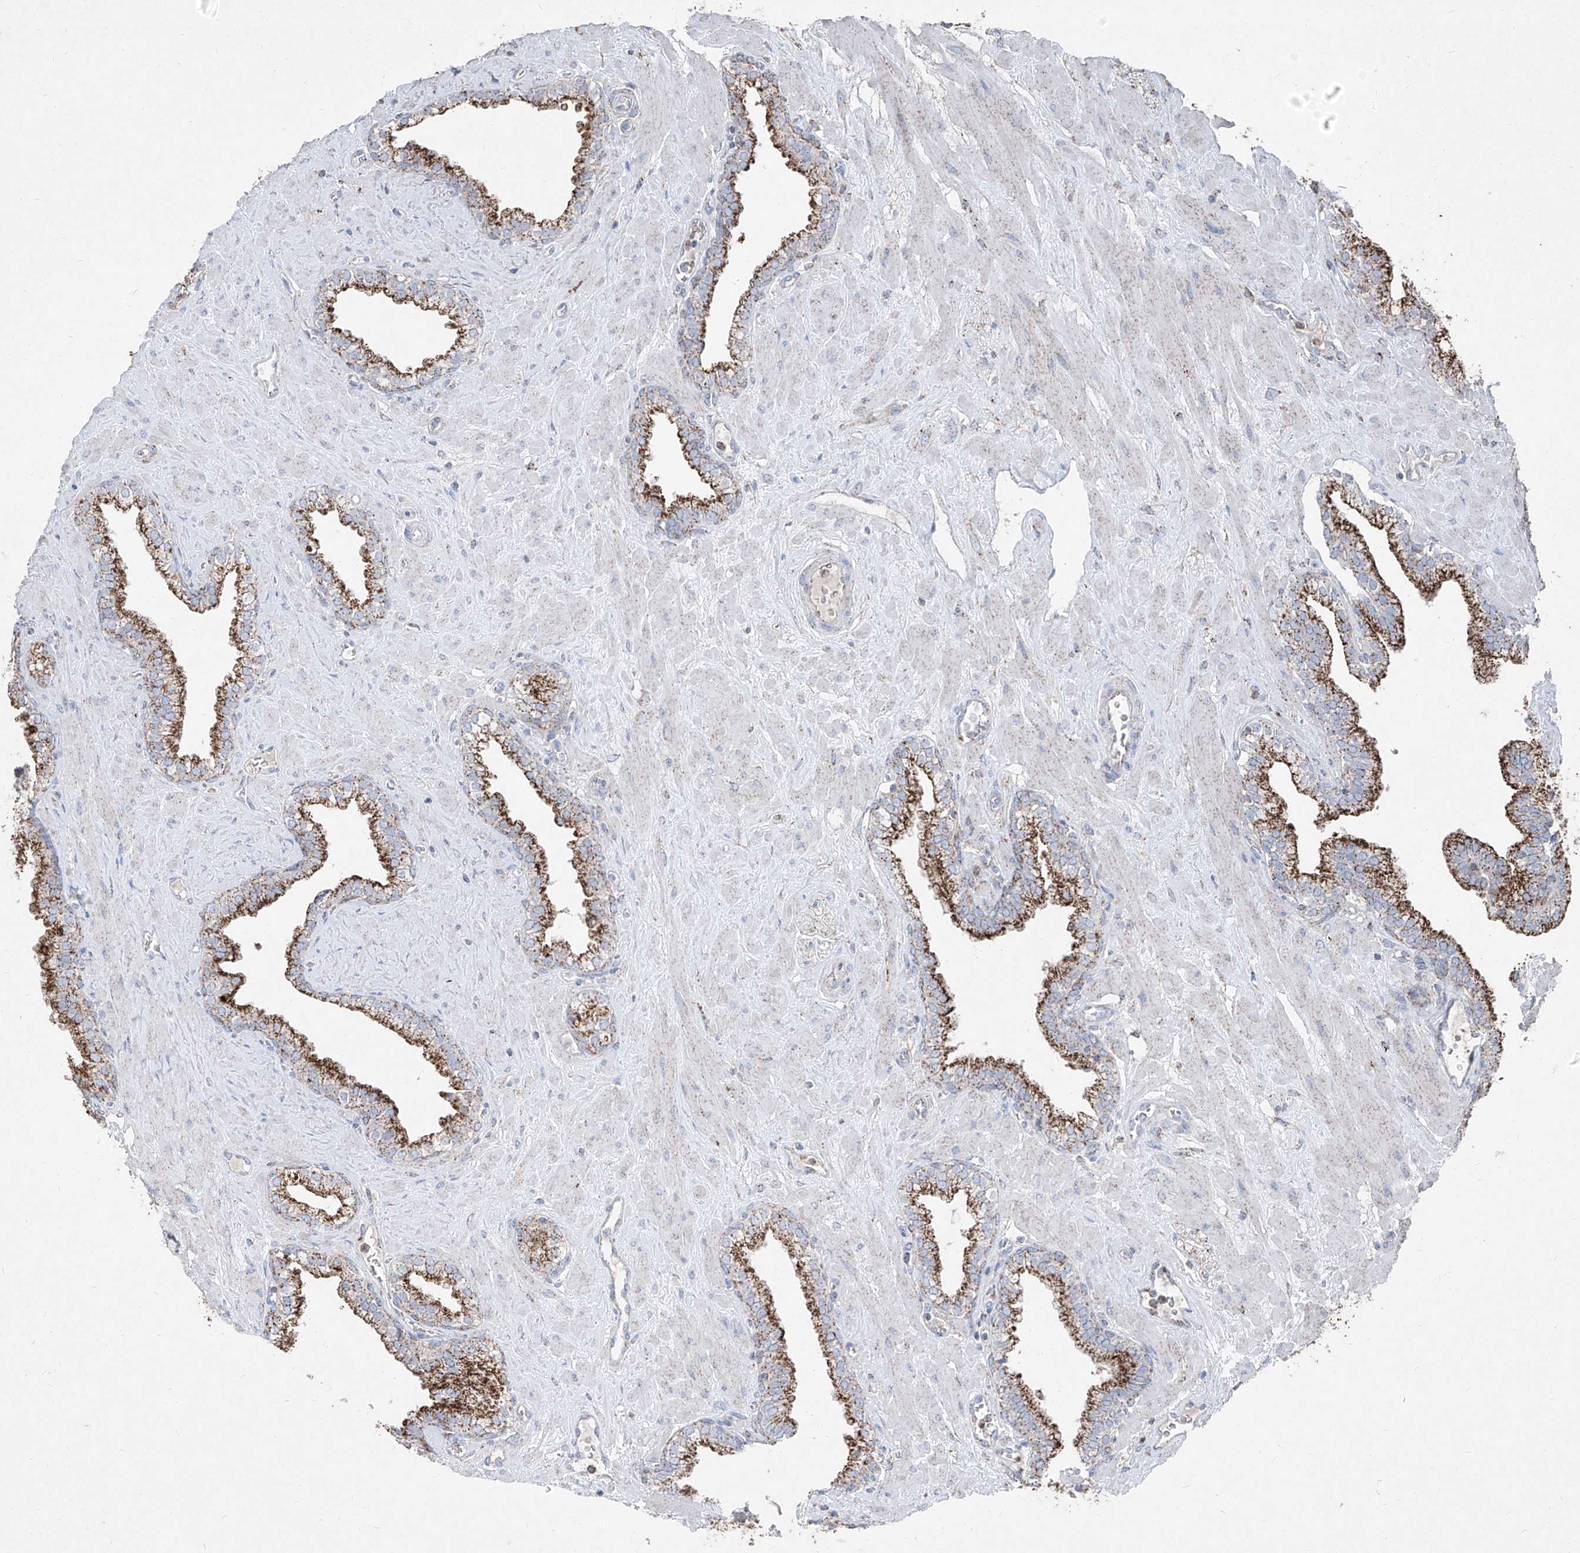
{"staining": {"intensity": "strong", "quantity": "25%-75%", "location": "cytoplasmic/membranous"}, "tissue": "prostate", "cell_type": "Glandular cells", "image_type": "normal", "snomed": [{"axis": "morphology", "description": "Normal tissue, NOS"}, {"axis": "morphology", "description": "Urothelial carcinoma, Low grade"}, {"axis": "topography", "description": "Urinary bladder"}, {"axis": "topography", "description": "Prostate"}], "caption": "Normal prostate exhibits strong cytoplasmic/membranous positivity in approximately 25%-75% of glandular cells.", "gene": "ABCD3", "patient": {"sex": "male", "age": 60}}